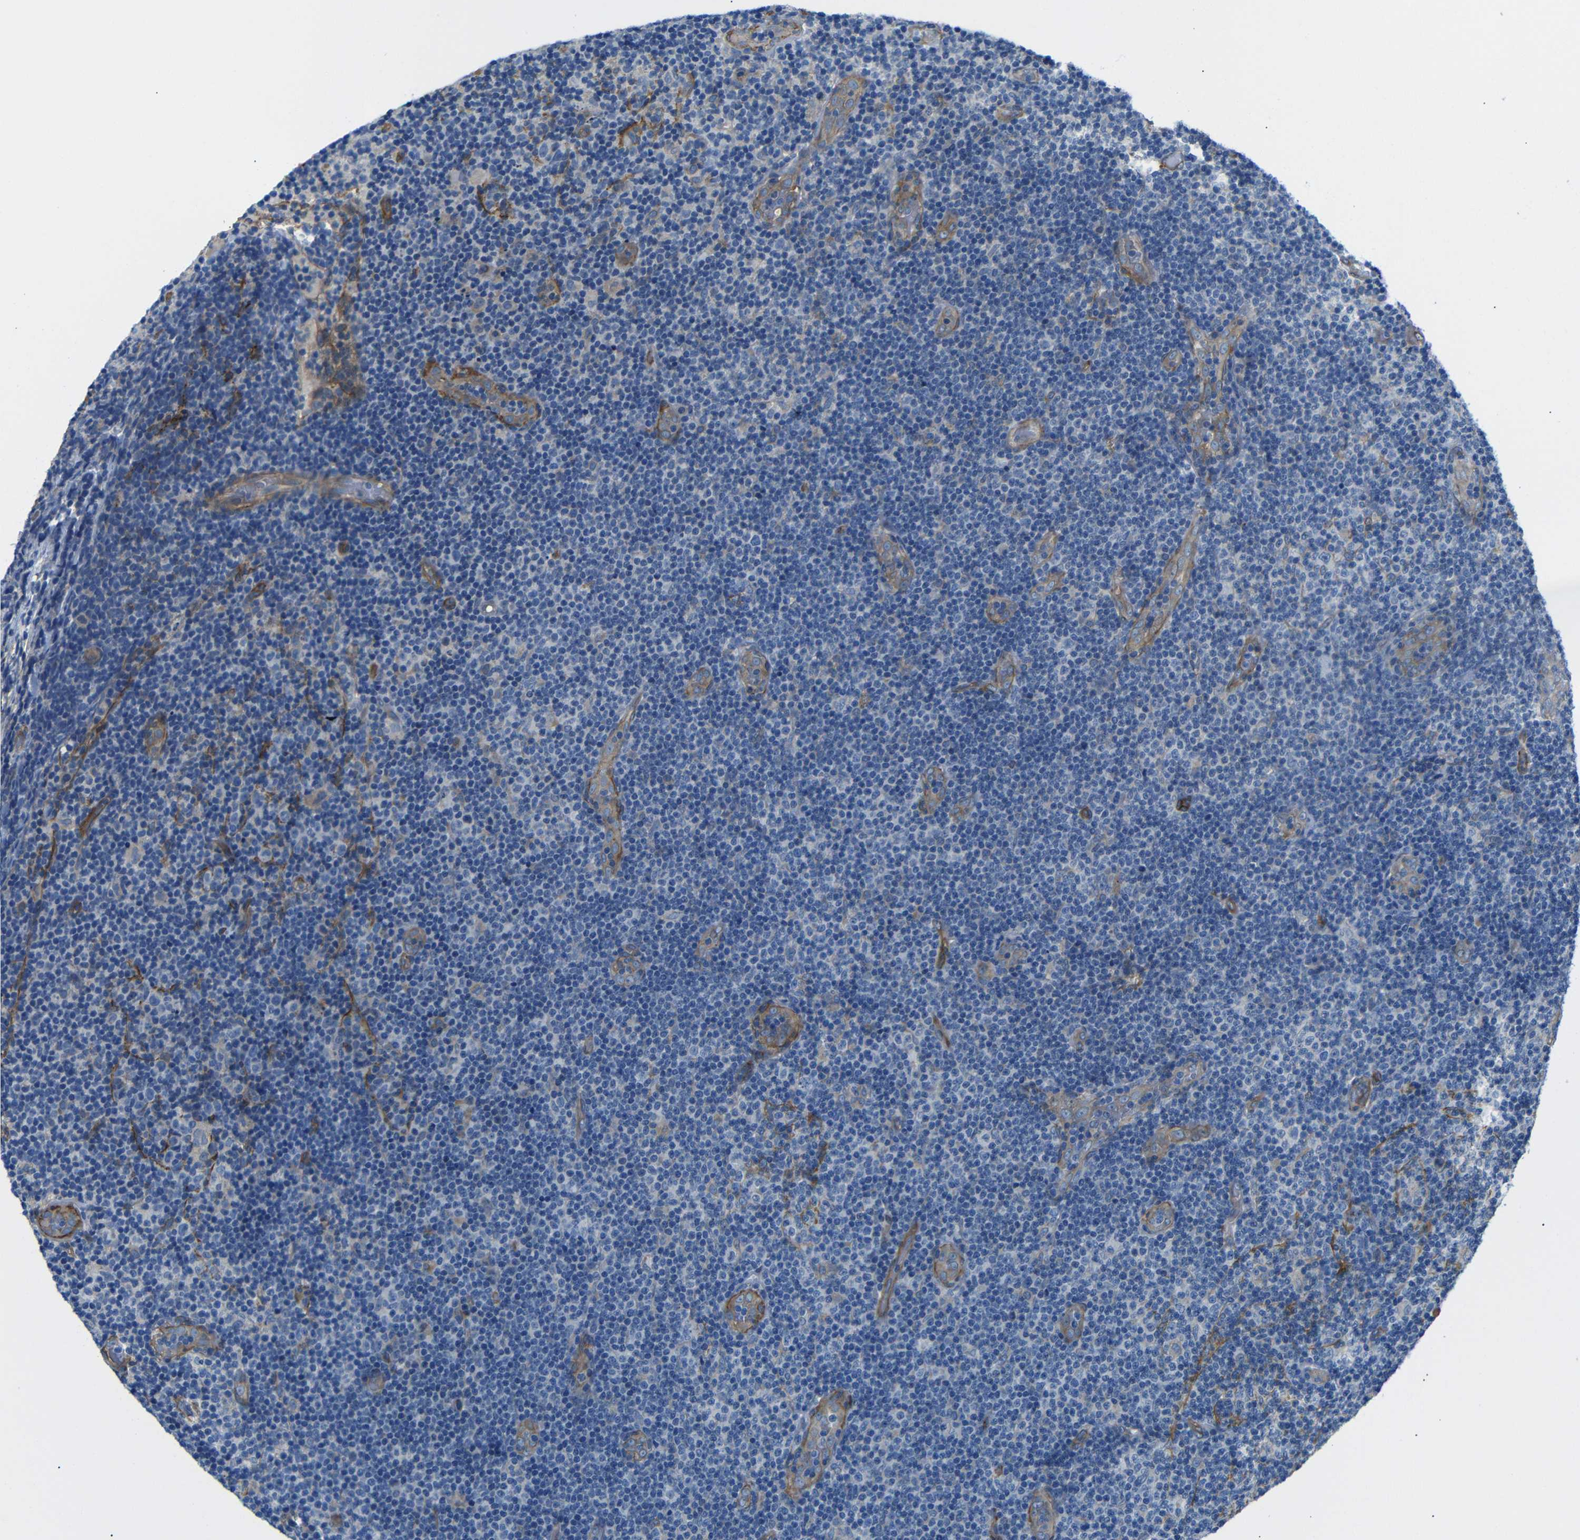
{"staining": {"intensity": "negative", "quantity": "none", "location": "none"}, "tissue": "lymphoma", "cell_type": "Tumor cells", "image_type": "cancer", "snomed": [{"axis": "morphology", "description": "Malignant lymphoma, non-Hodgkin's type, Low grade"}, {"axis": "topography", "description": "Lymph node"}], "caption": "This is an immunohistochemistry image of human lymphoma. There is no expression in tumor cells.", "gene": "MYO1B", "patient": {"sex": "male", "age": 83}}